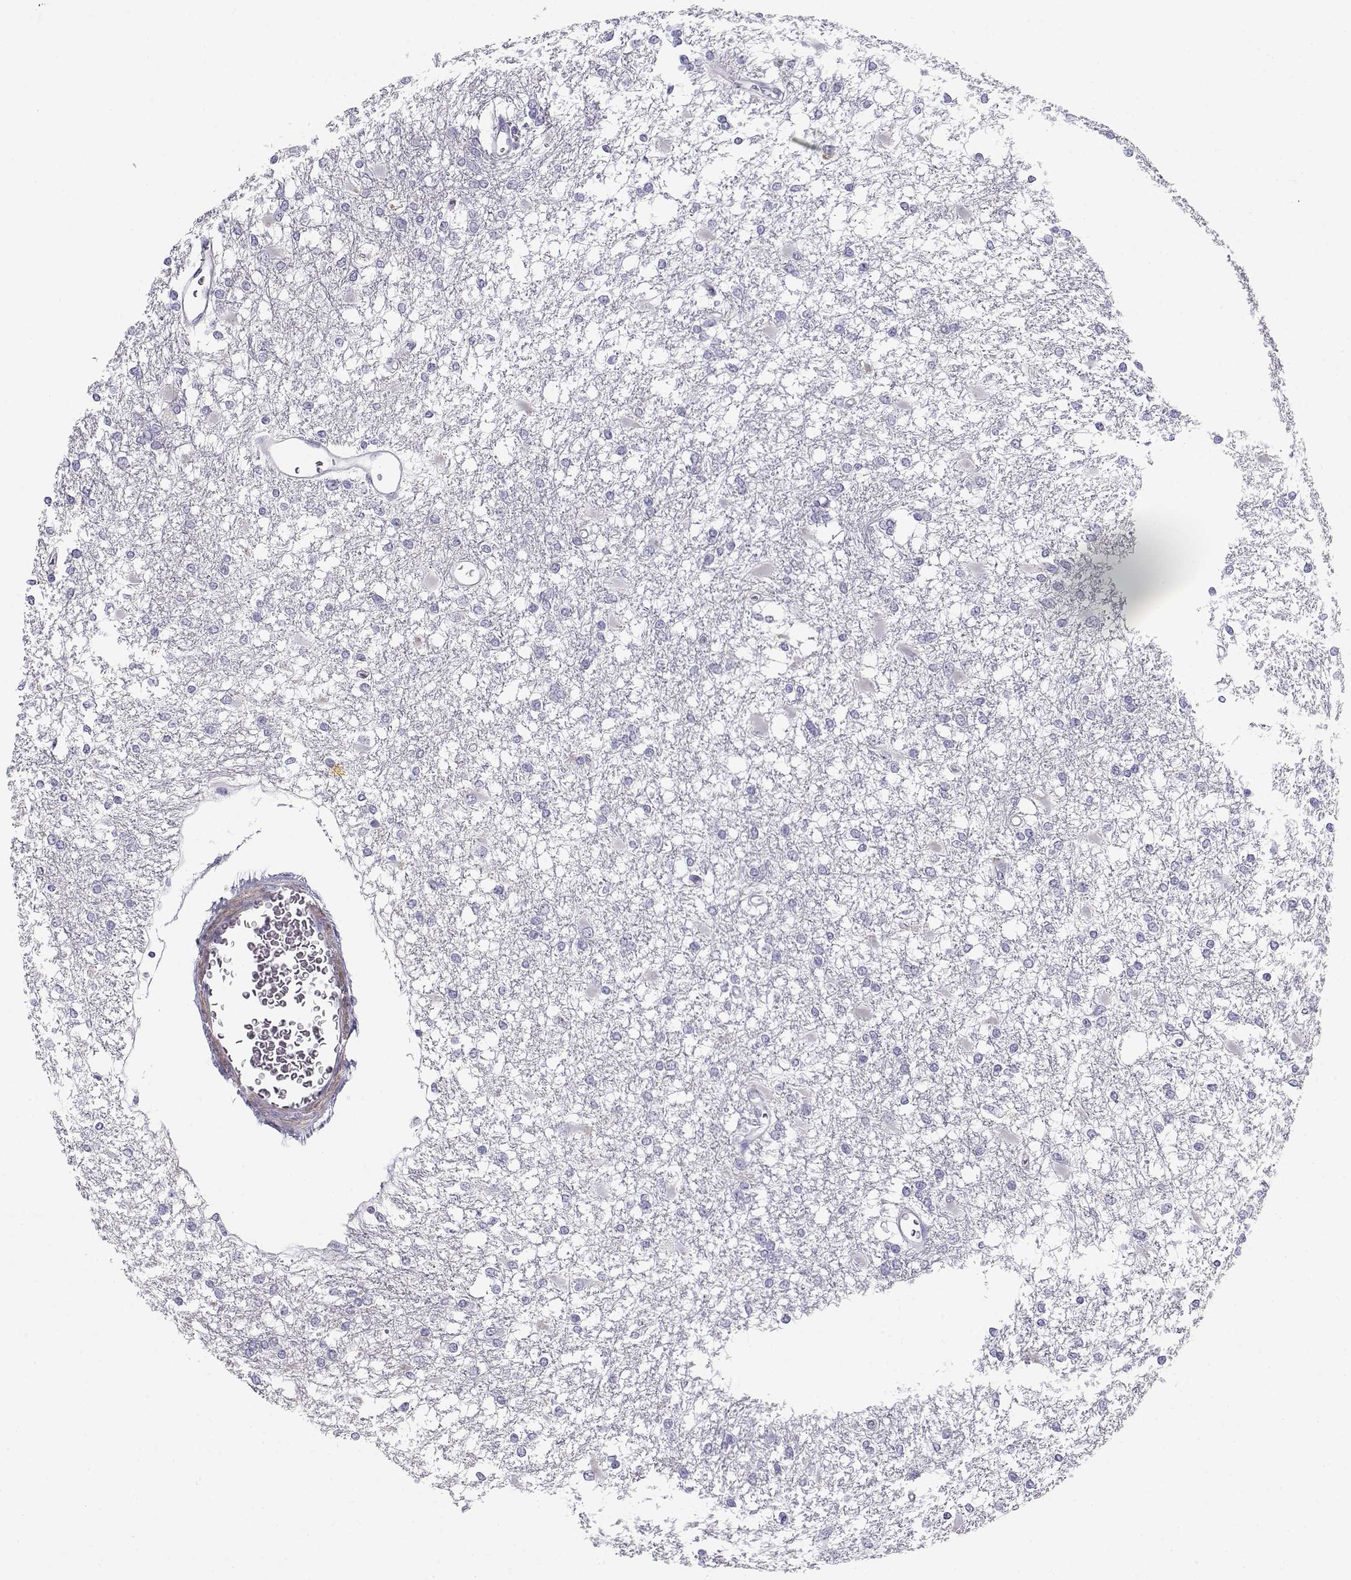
{"staining": {"intensity": "negative", "quantity": "none", "location": "none"}, "tissue": "glioma", "cell_type": "Tumor cells", "image_type": "cancer", "snomed": [{"axis": "morphology", "description": "Glioma, malignant, High grade"}, {"axis": "topography", "description": "Cerebral cortex"}], "caption": "Immunohistochemistry (IHC) of human glioma exhibits no staining in tumor cells. (Brightfield microscopy of DAB immunohistochemistry at high magnification).", "gene": "CREB3L3", "patient": {"sex": "male", "age": 79}}